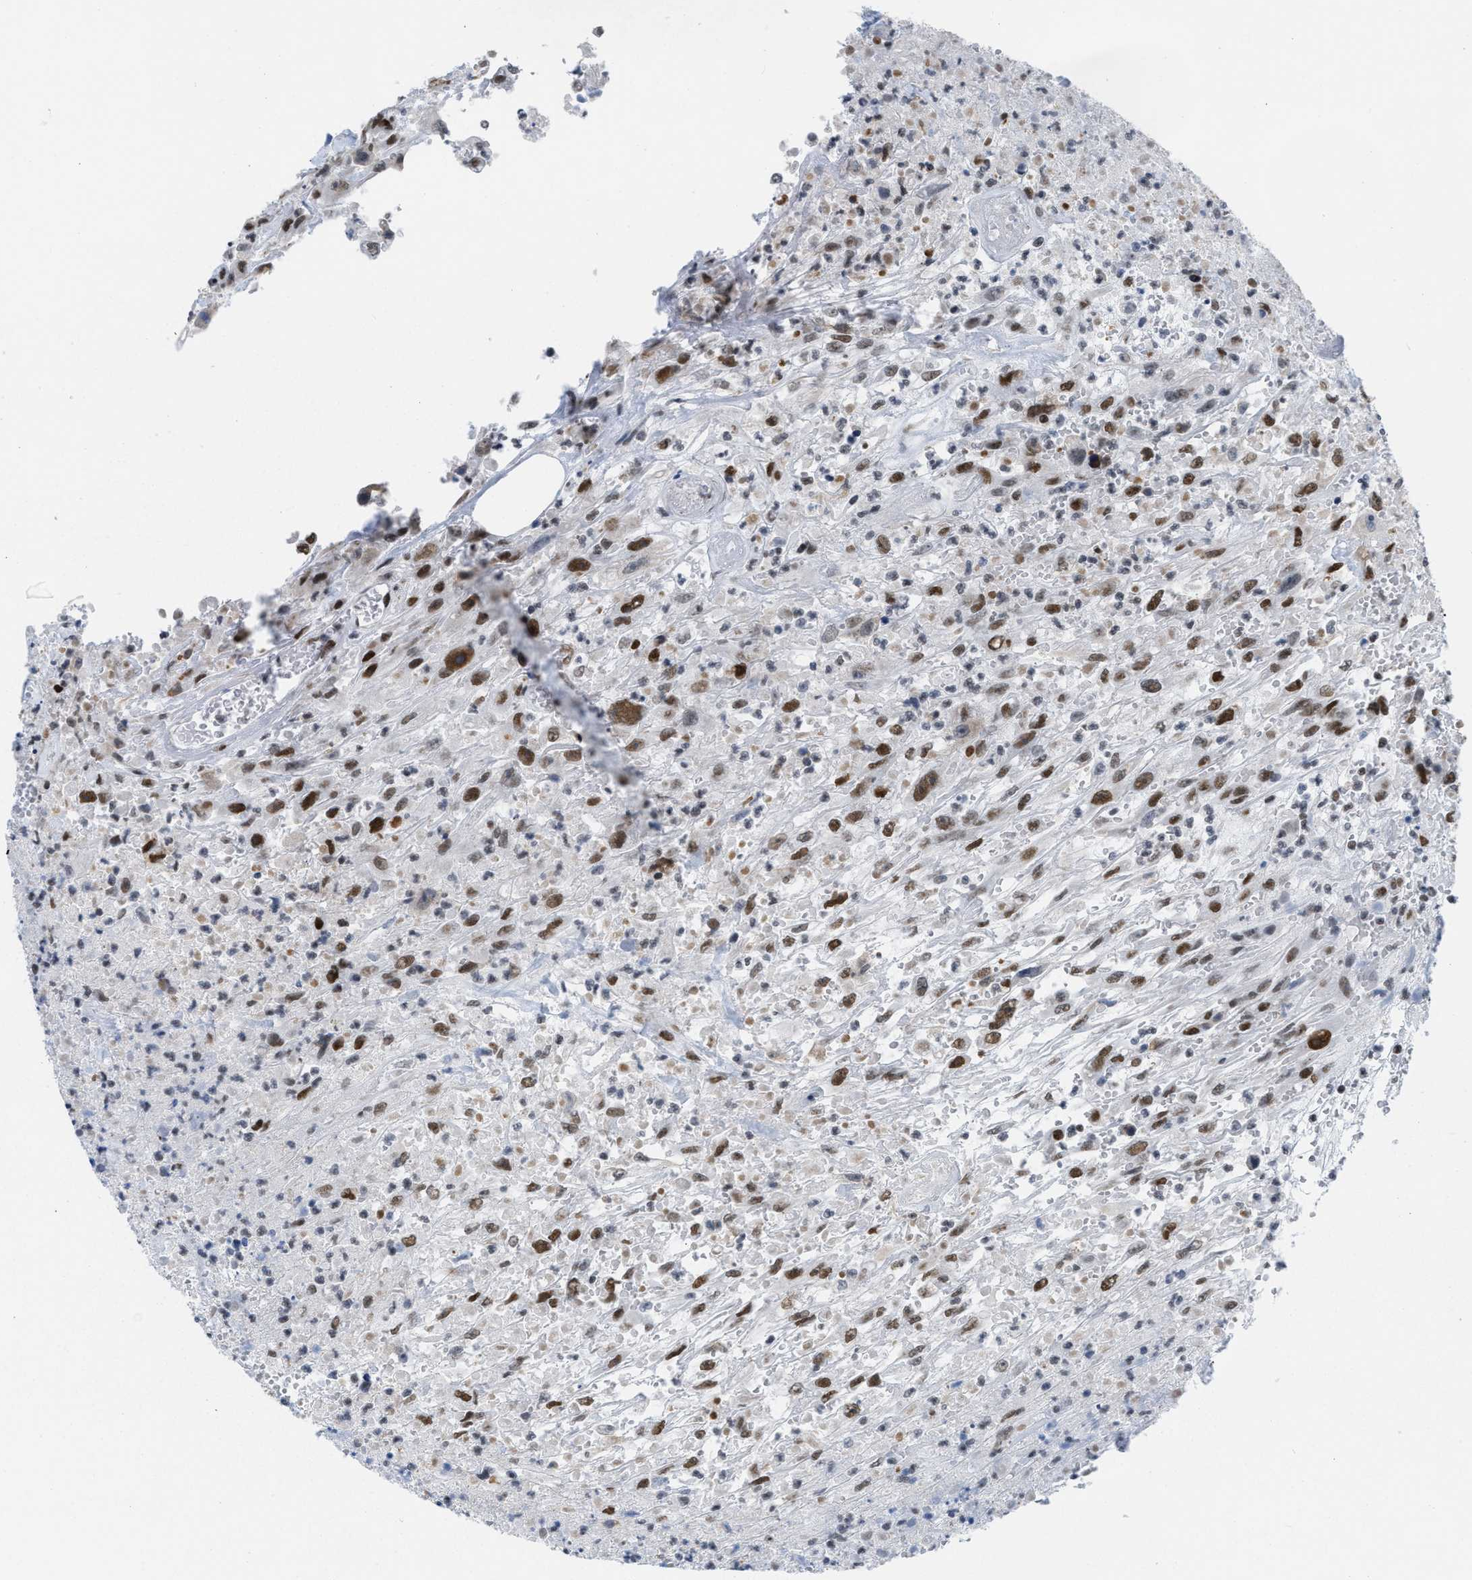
{"staining": {"intensity": "moderate", "quantity": ">75%", "location": "nuclear"}, "tissue": "urothelial cancer", "cell_type": "Tumor cells", "image_type": "cancer", "snomed": [{"axis": "morphology", "description": "Urothelial carcinoma, High grade"}, {"axis": "topography", "description": "Urinary bladder"}], "caption": "This is a micrograph of immunohistochemistry (IHC) staining of urothelial cancer, which shows moderate expression in the nuclear of tumor cells.", "gene": "MIER1", "patient": {"sex": "male", "age": 46}}